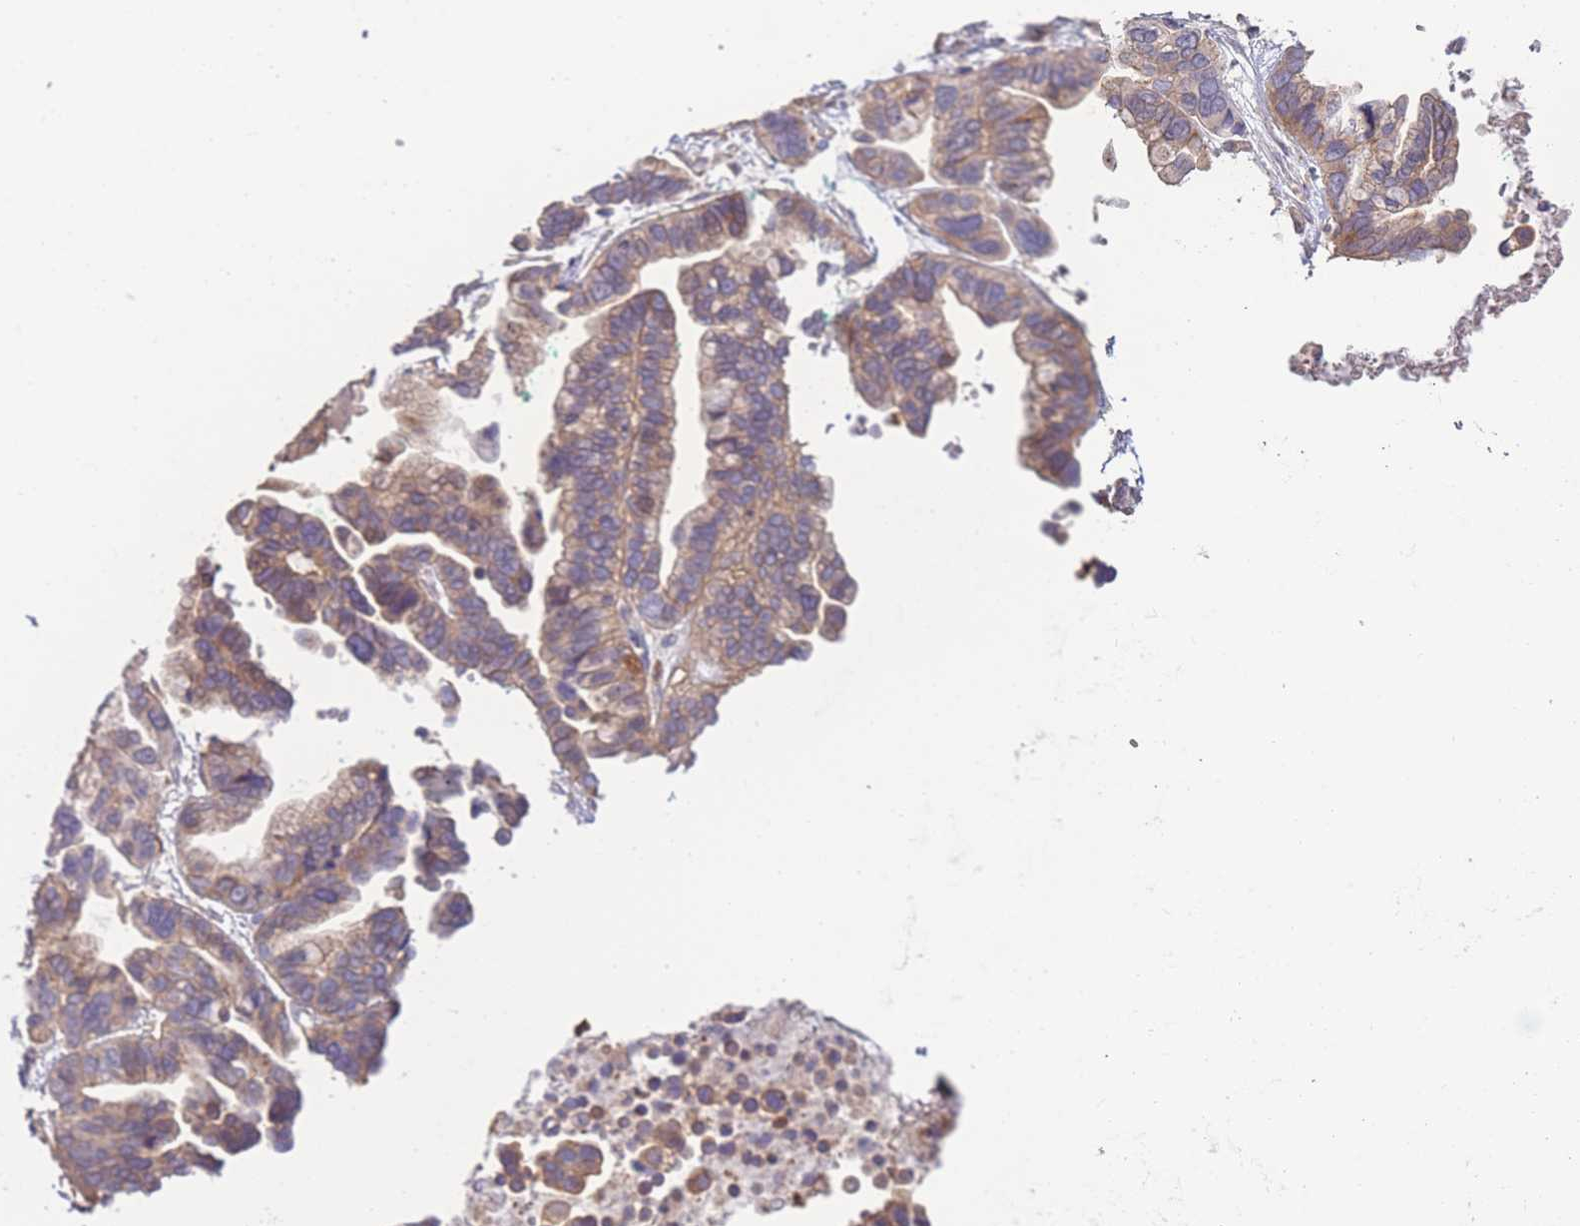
{"staining": {"intensity": "moderate", "quantity": "25%-75%", "location": "cytoplasmic/membranous"}, "tissue": "ovarian cancer", "cell_type": "Tumor cells", "image_type": "cancer", "snomed": [{"axis": "morphology", "description": "Cystadenocarcinoma, serous, NOS"}, {"axis": "topography", "description": "Ovary"}], "caption": "Immunohistochemical staining of human ovarian cancer (serous cystadenocarcinoma) demonstrates medium levels of moderate cytoplasmic/membranous expression in about 25%-75% of tumor cells.", "gene": "STEAP3", "patient": {"sex": "female", "age": 56}}